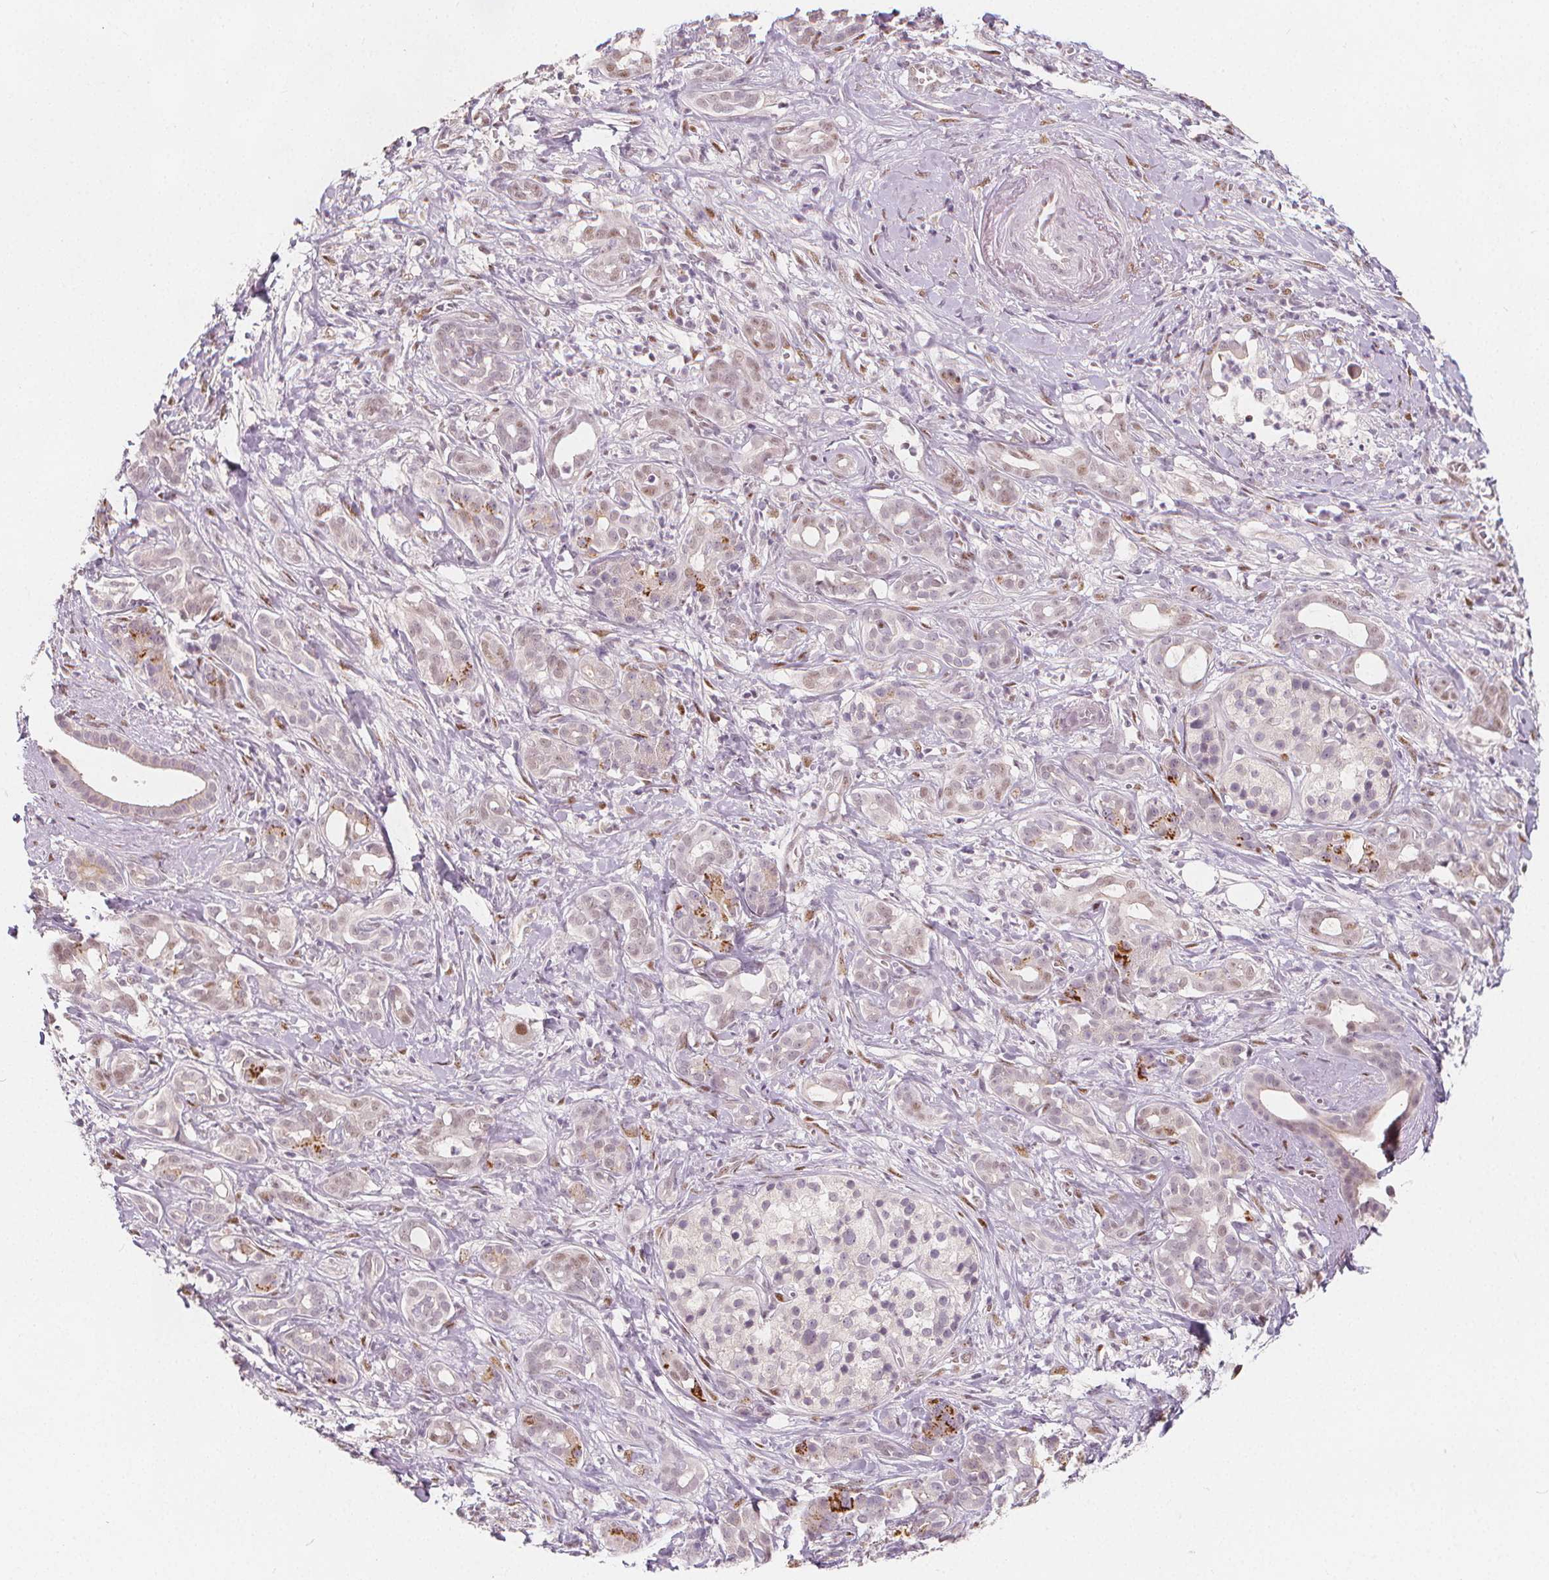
{"staining": {"intensity": "negative", "quantity": "none", "location": "none"}, "tissue": "pancreatic cancer", "cell_type": "Tumor cells", "image_type": "cancer", "snomed": [{"axis": "morphology", "description": "Adenocarcinoma, NOS"}, {"axis": "topography", "description": "Pancreas"}], "caption": "A high-resolution photomicrograph shows immunohistochemistry (IHC) staining of pancreatic cancer, which demonstrates no significant staining in tumor cells.", "gene": "DRC3", "patient": {"sex": "male", "age": 61}}